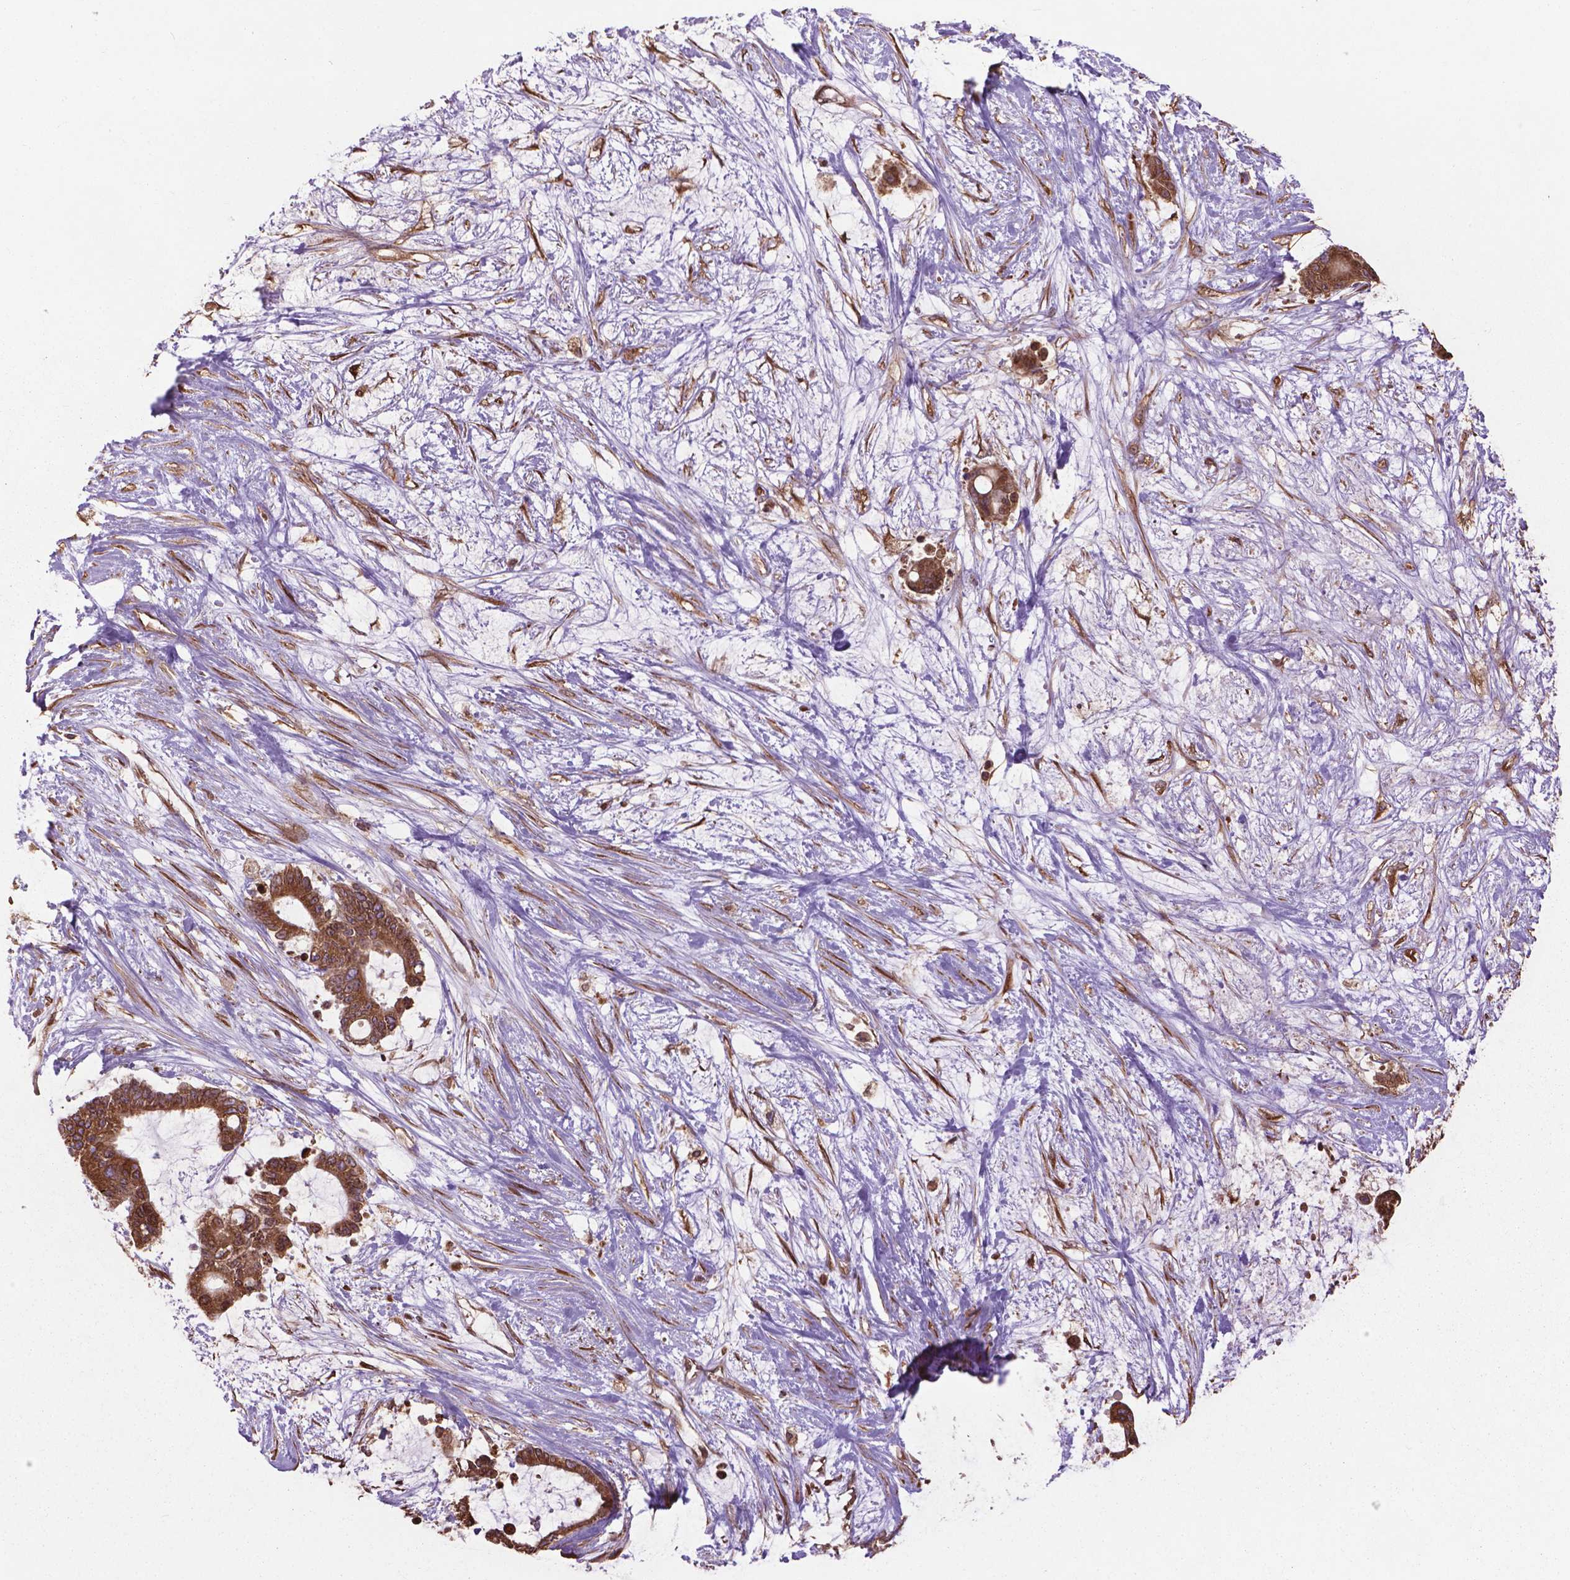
{"staining": {"intensity": "moderate", "quantity": ">75%", "location": "cytoplasmic/membranous"}, "tissue": "liver cancer", "cell_type": "Tumor cells", "image_type": "cancer", "snomed": [{"axis": "morphology", "description": "Normal tissue, NOS"}, {"axis": "morphology", "description": "Cholangiocarcinoma"}, {"axis": "topography", "description": "Liver"}, {"axis": "topography", "description": "Peripheral nerve tissue"}], "caption": "Moderate cytoplasmic/membranous protein staining is seen in about >75% of tumor cells in liver cancer (cholangiocarcinoma). The staining was performed using DAB to visualize the protein expression in brown, while the nuclei were stained in blue with hematoxylin (Magnification: 20x).", "gene": "GAS1", "patient": {"sex": "female", "age": 73}}